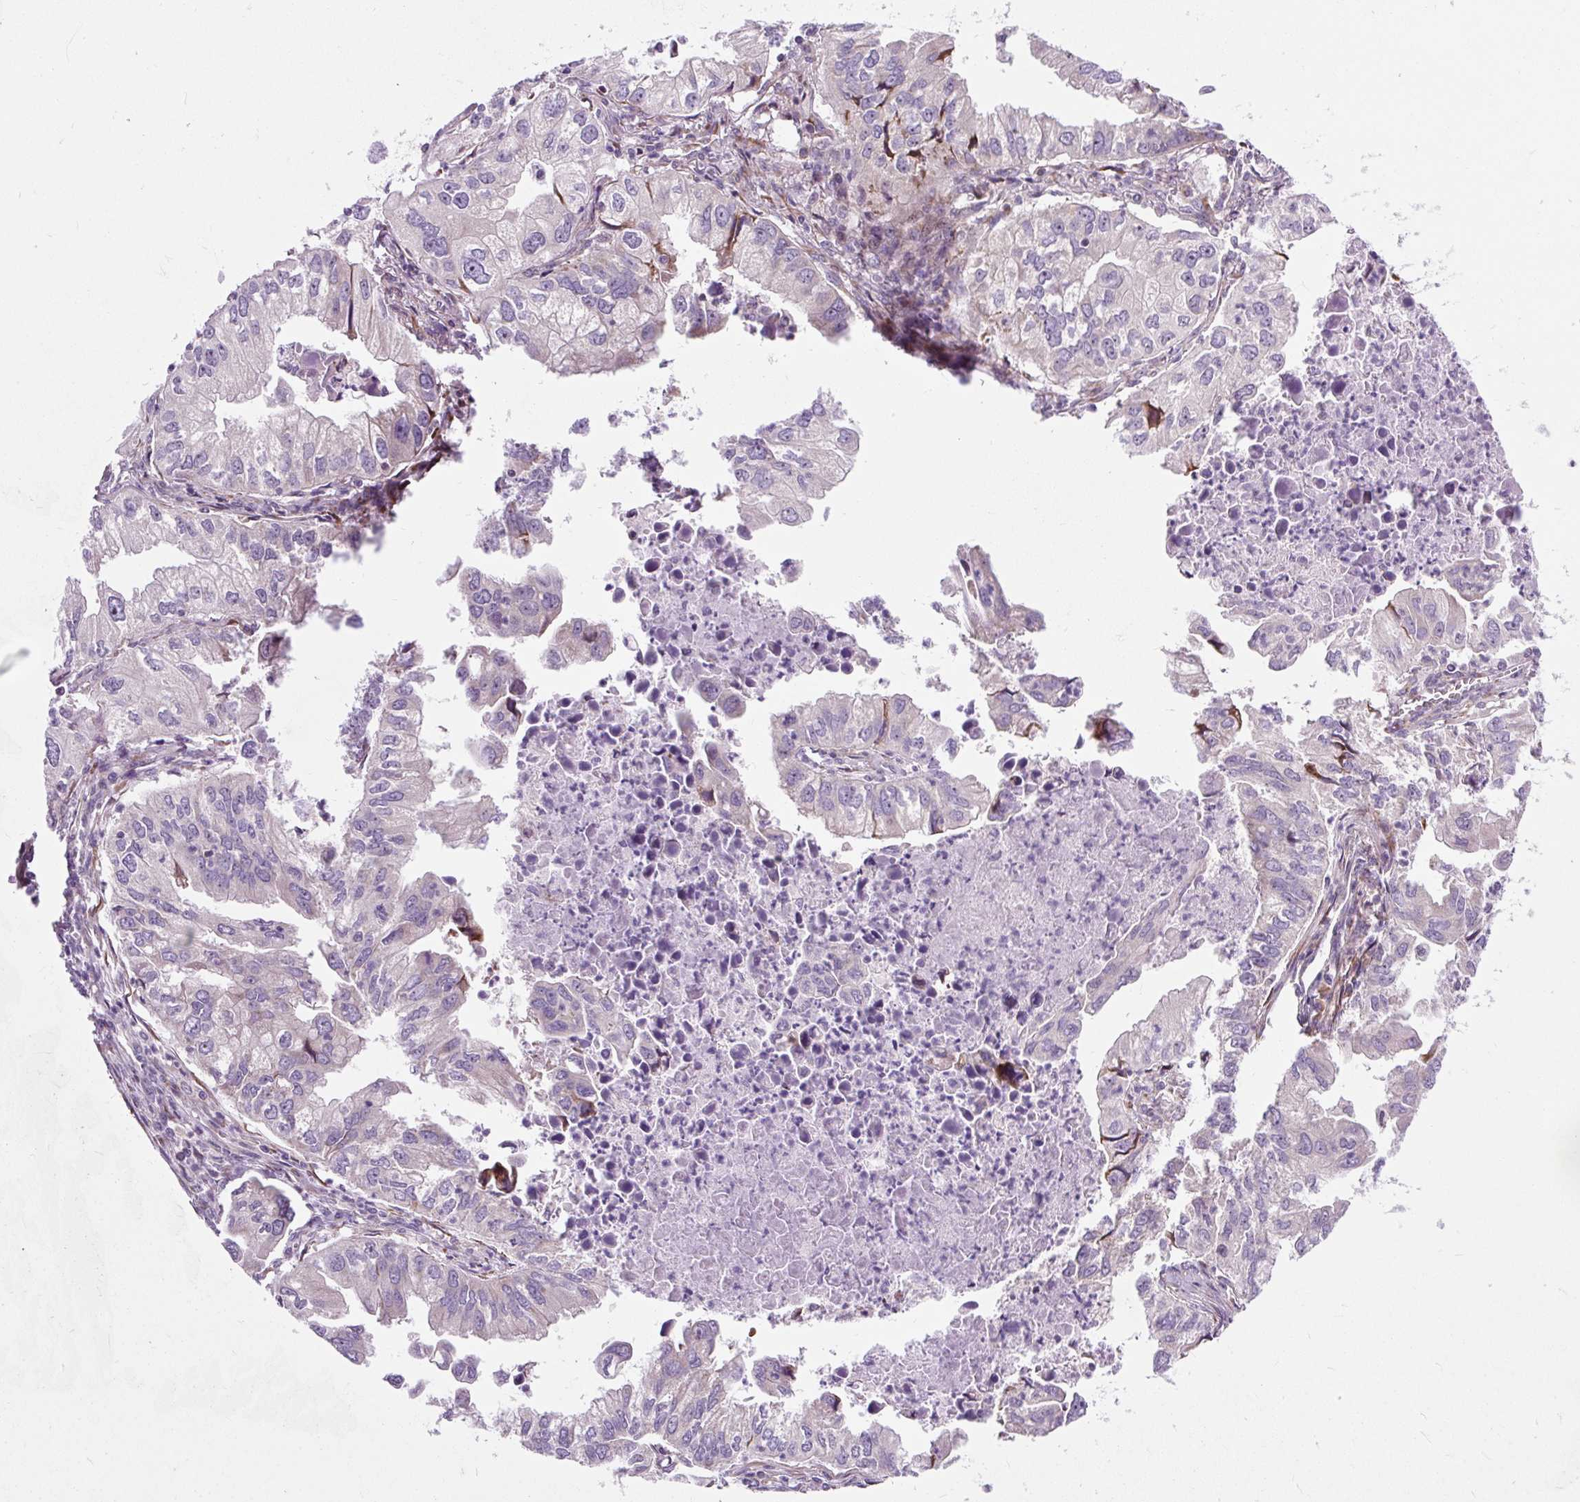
{"staining": {"intensity": "negative", "quantity": "none", "location": "none"}, "tissue": "lung cancer", "cell_type": "Tumor cells", "image_type": "cancer", "snomed": [{"axis": "morphology", "description": "Adenocarcinoma, NOS"}, {"axis": "topography", "description": "Lung"}], "caption": "There is no significant staining in tumor cells of lung adenocarcinoma.", "gene": "CISD3", "patient": {"sex": "male", "age": 48}}